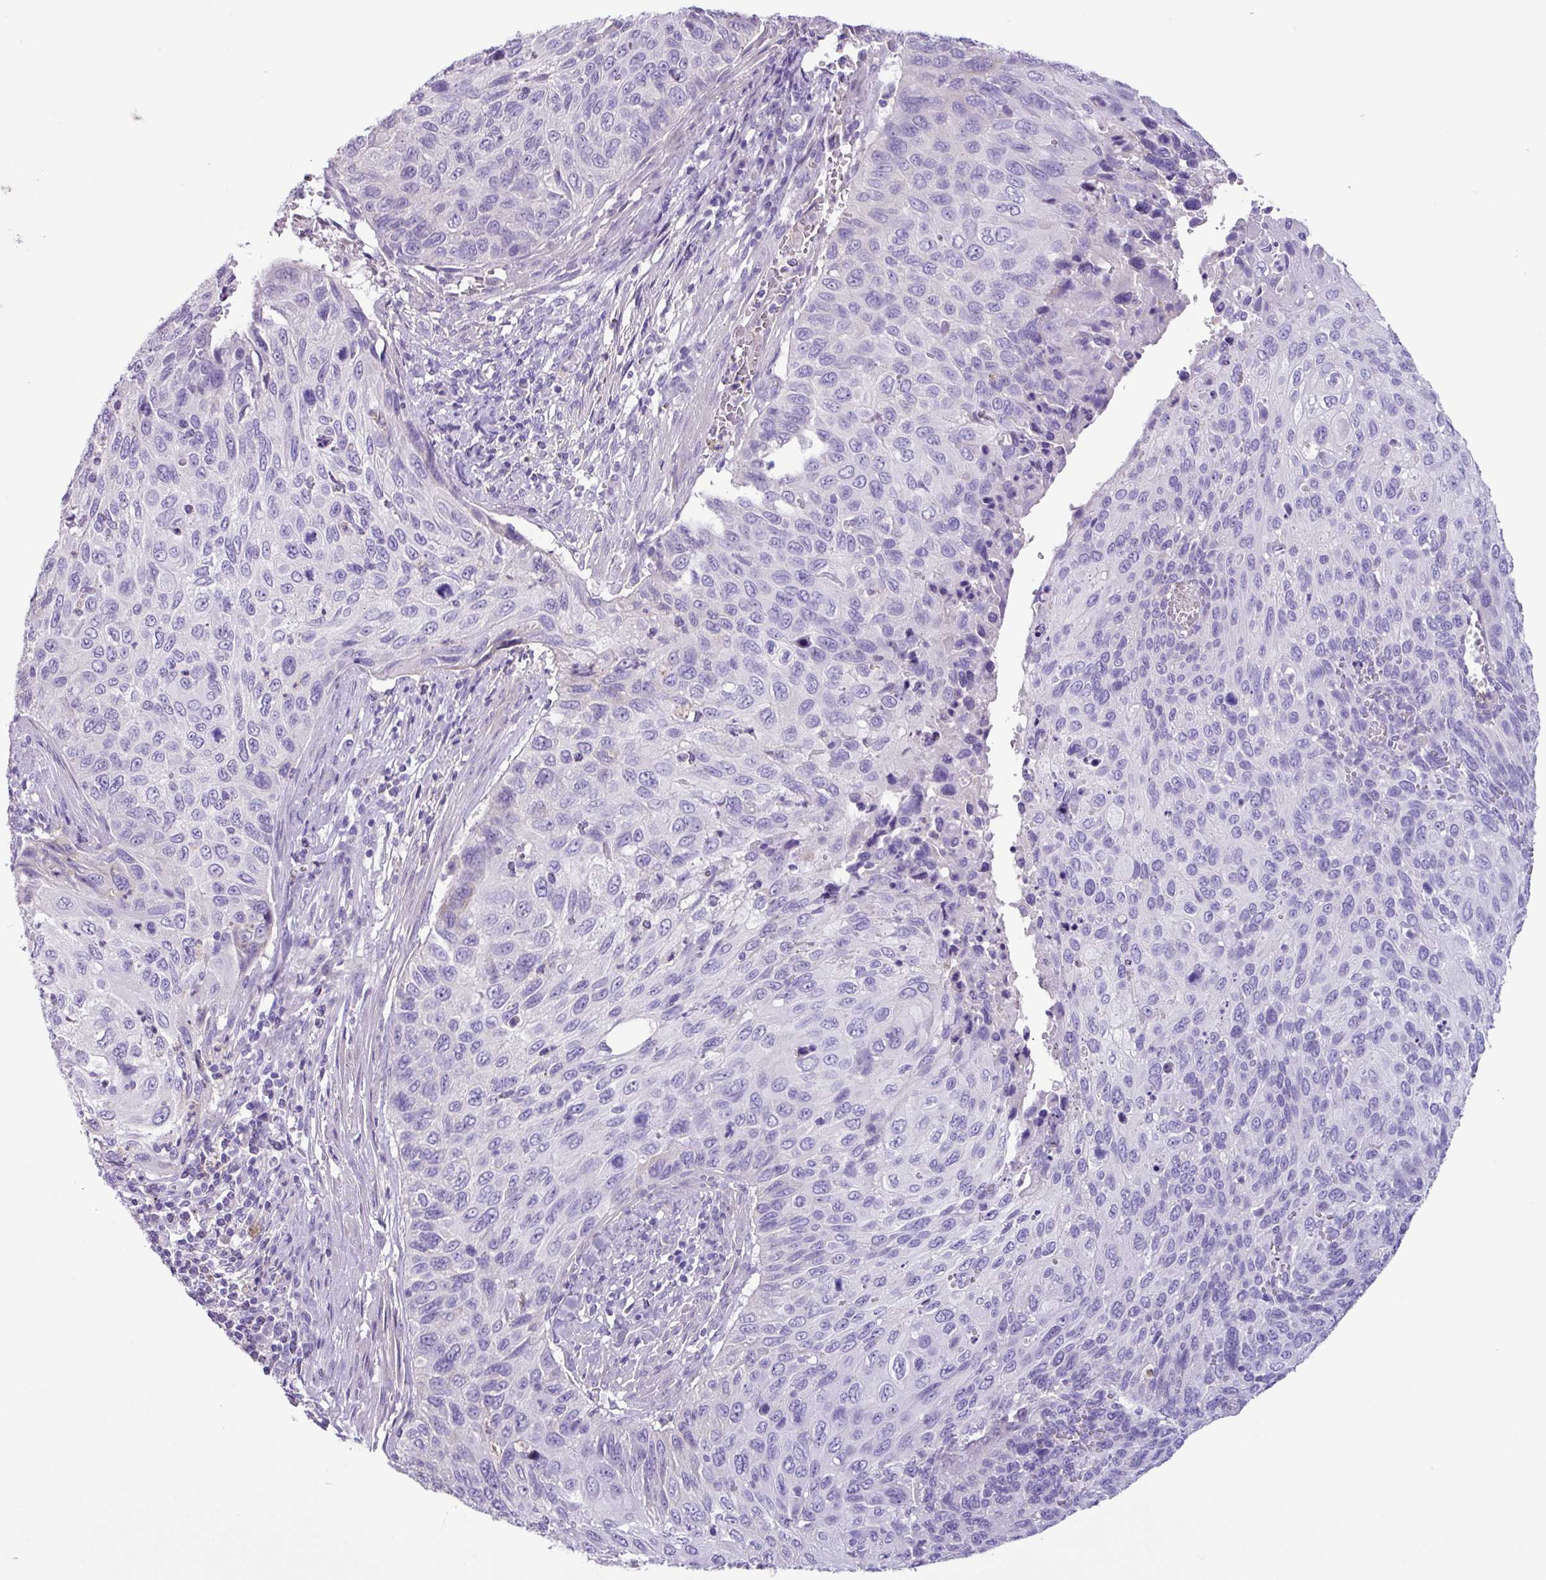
{"staining": {"intensity": "negative", "quantity": "none", "location": "none"}, "tissue": "cervical cancer", "cell_type": "Tumor cells", "image_type": "cancer", "snomed": [{"axis": "morphology", "description": "Squamous cell carcinoma, NOS"}, {"axis": "topography", "description": "Cervix"}], "caption": "Photomicrograph shows no protein expression in tumor cells of squamous cell carcinoma (cervical) tissue. (DAB IHC with hematoxylin counter stain).", "gene": "CYSTM1", "patient": {"sex": "female", "age": 70}}